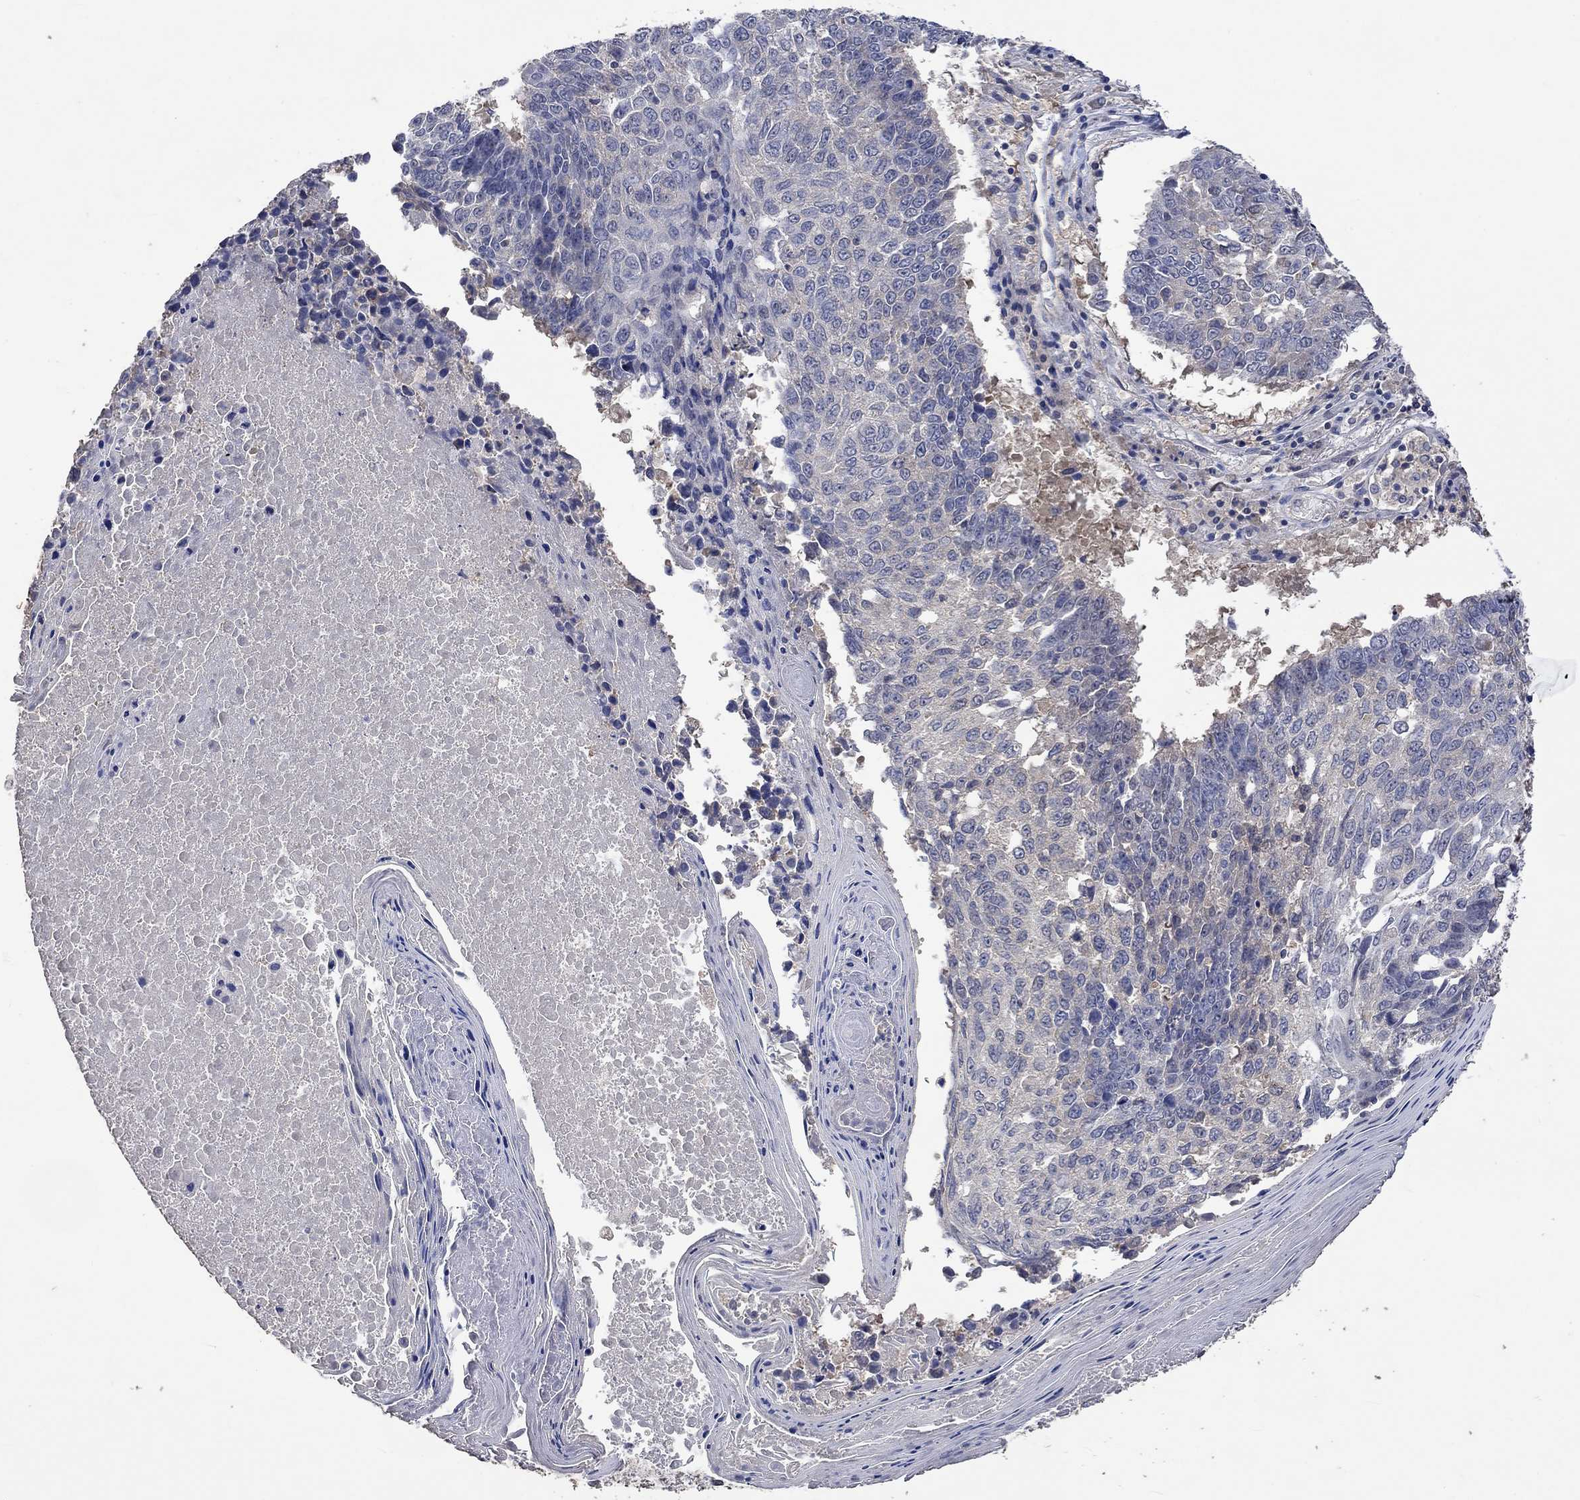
{"staining": {"intensity": "negative", "quantity": "none", "location": "none"}, "tissue": "lung cancer", "cell_type": "Tumor cells", "image_type": "cancer", "snomed": [{"axis": "morphology", "description": "Squamous cell carcinoma, NOS"}, {"axis": "topography", "description": "Lung"}], "caption": "A high-resolution micrograph shows IHC staining of lung squamous cell carcinoma, which shows no significant positivity in tumor cells.", "gene": "PTPN20", "patient": {"sex": "male", "age": 73}}